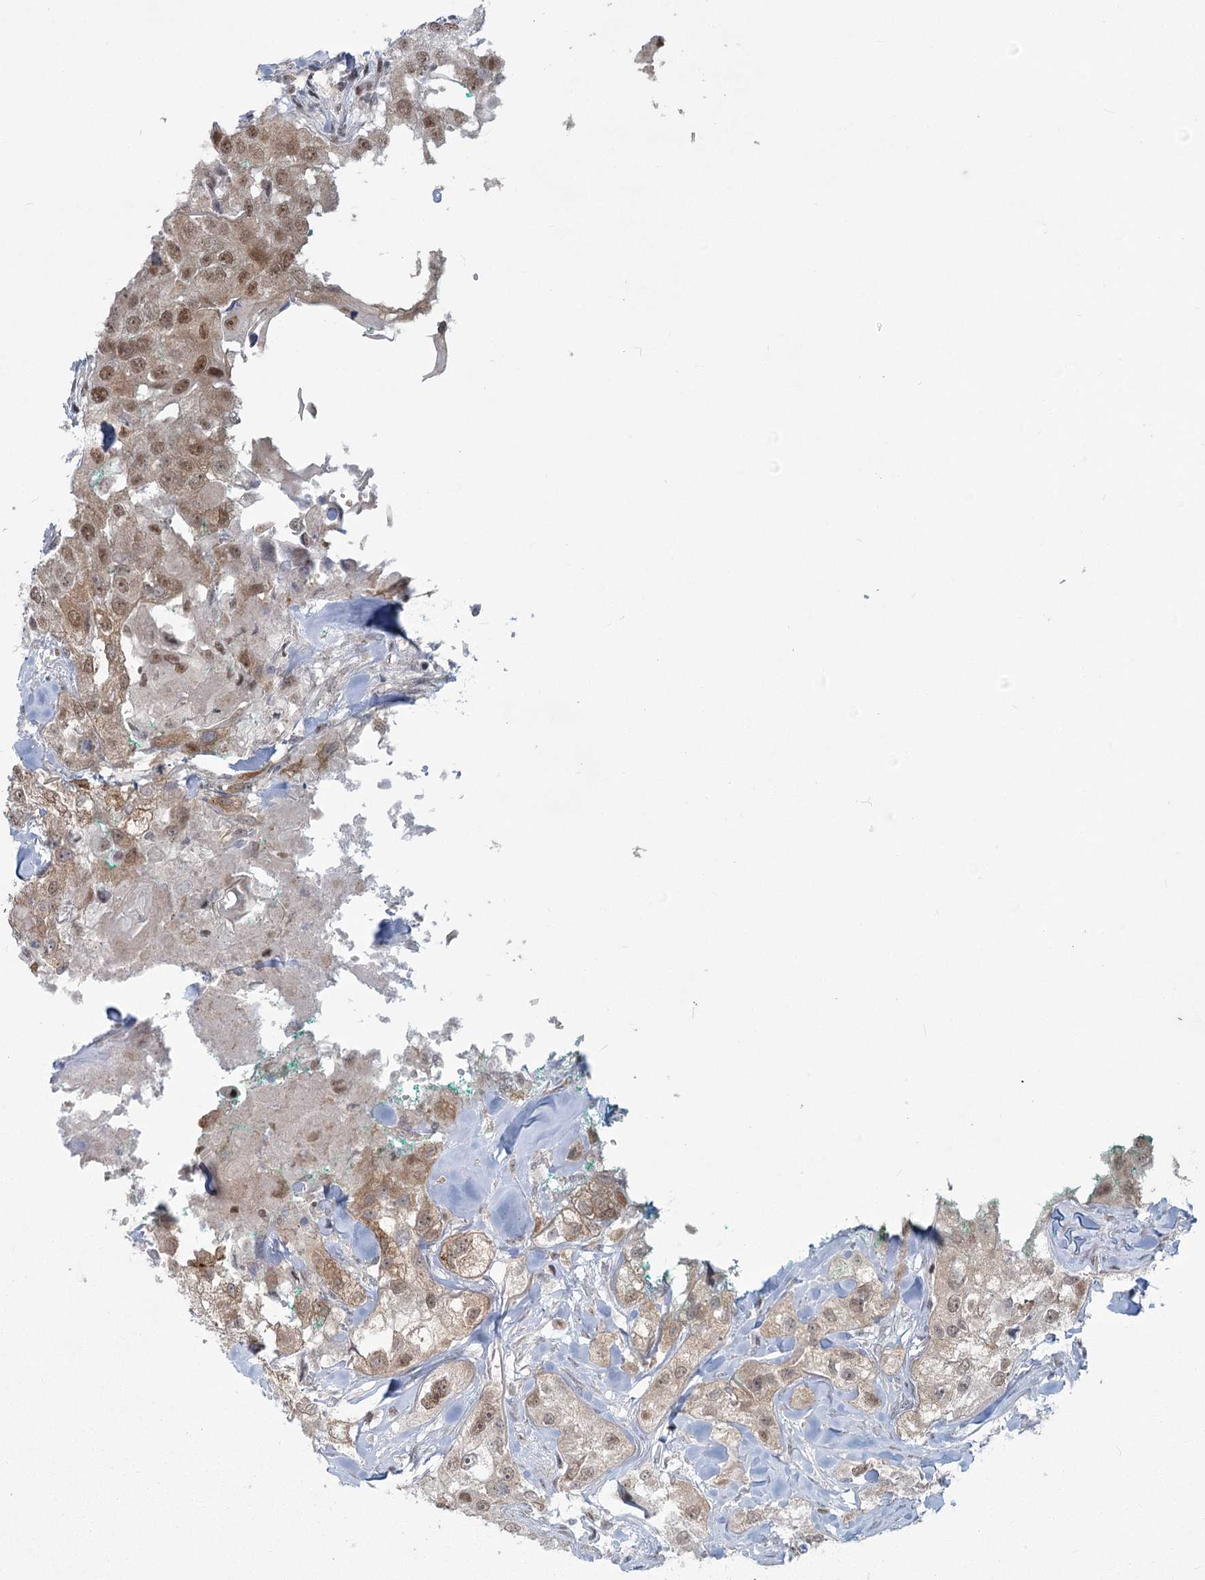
{"staining": {"intensity": "moderate", "quantity": ">75%", "location": "cytoplasmic/membranous,nuclear"}, "tissue": "head and neck cancer", "cell_type": "Tumor cells", "image_type": "cancer", "snomed": [{"axis": "morphology", "description": "Normal tissue, NOS"}, {"axis": "morphology", "description": "Squamous cell carcinoma, NOS"}, {"axis": "topography", "description": "Skeletal muscle"}, {"axis": "topography", "description": "Head-Neck"}], "caption": "Head and neck squamous cell carcinoma stained for a protein (brown) displays moderate cytoplasmic/membranous and nuclear positive staining in about >75% of tumor cells.", "gene": "MTG1", "patient": {"sex": "male", "age": 51}}